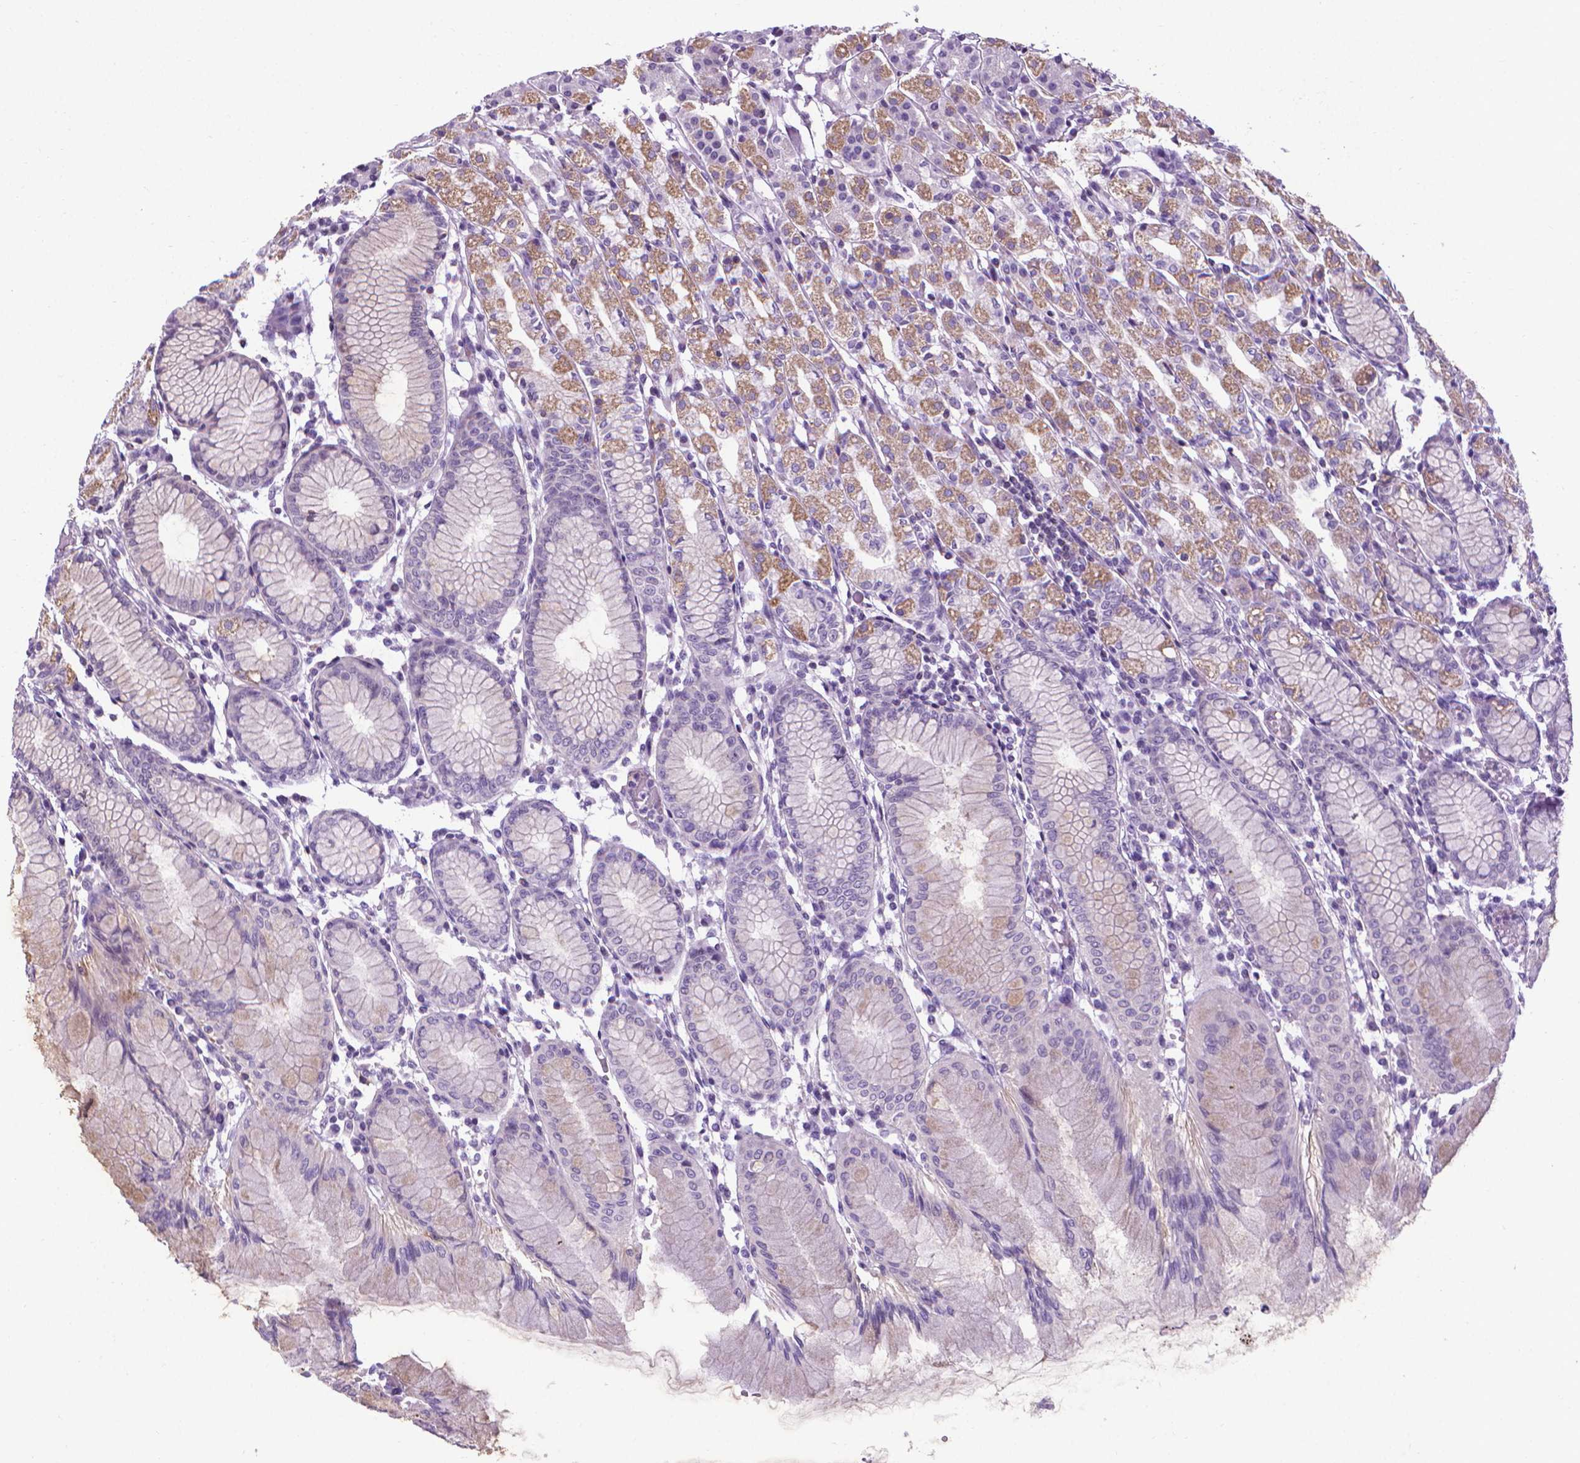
{"staining": {"intensity": "moderate", "quantity": "<25%", "location": "cytoplasmic/membranous"}, "tissue": "stomach", "cell_type": "Glandular cells", "image_type": "normal", "snomed": [{"axis": "morphology", "description": "Normal tissue, NOS"}, {"axis": "topography", "description": "Stomach"}], "caption": "Approximately <25% of glandular cells in benign stomach display moderate cytoplasmic/membranous protein expression as visualized by brown immunohistochemical staining.", "gene": "POU3F3", "patient": {"sex": "female", "age": 57}}